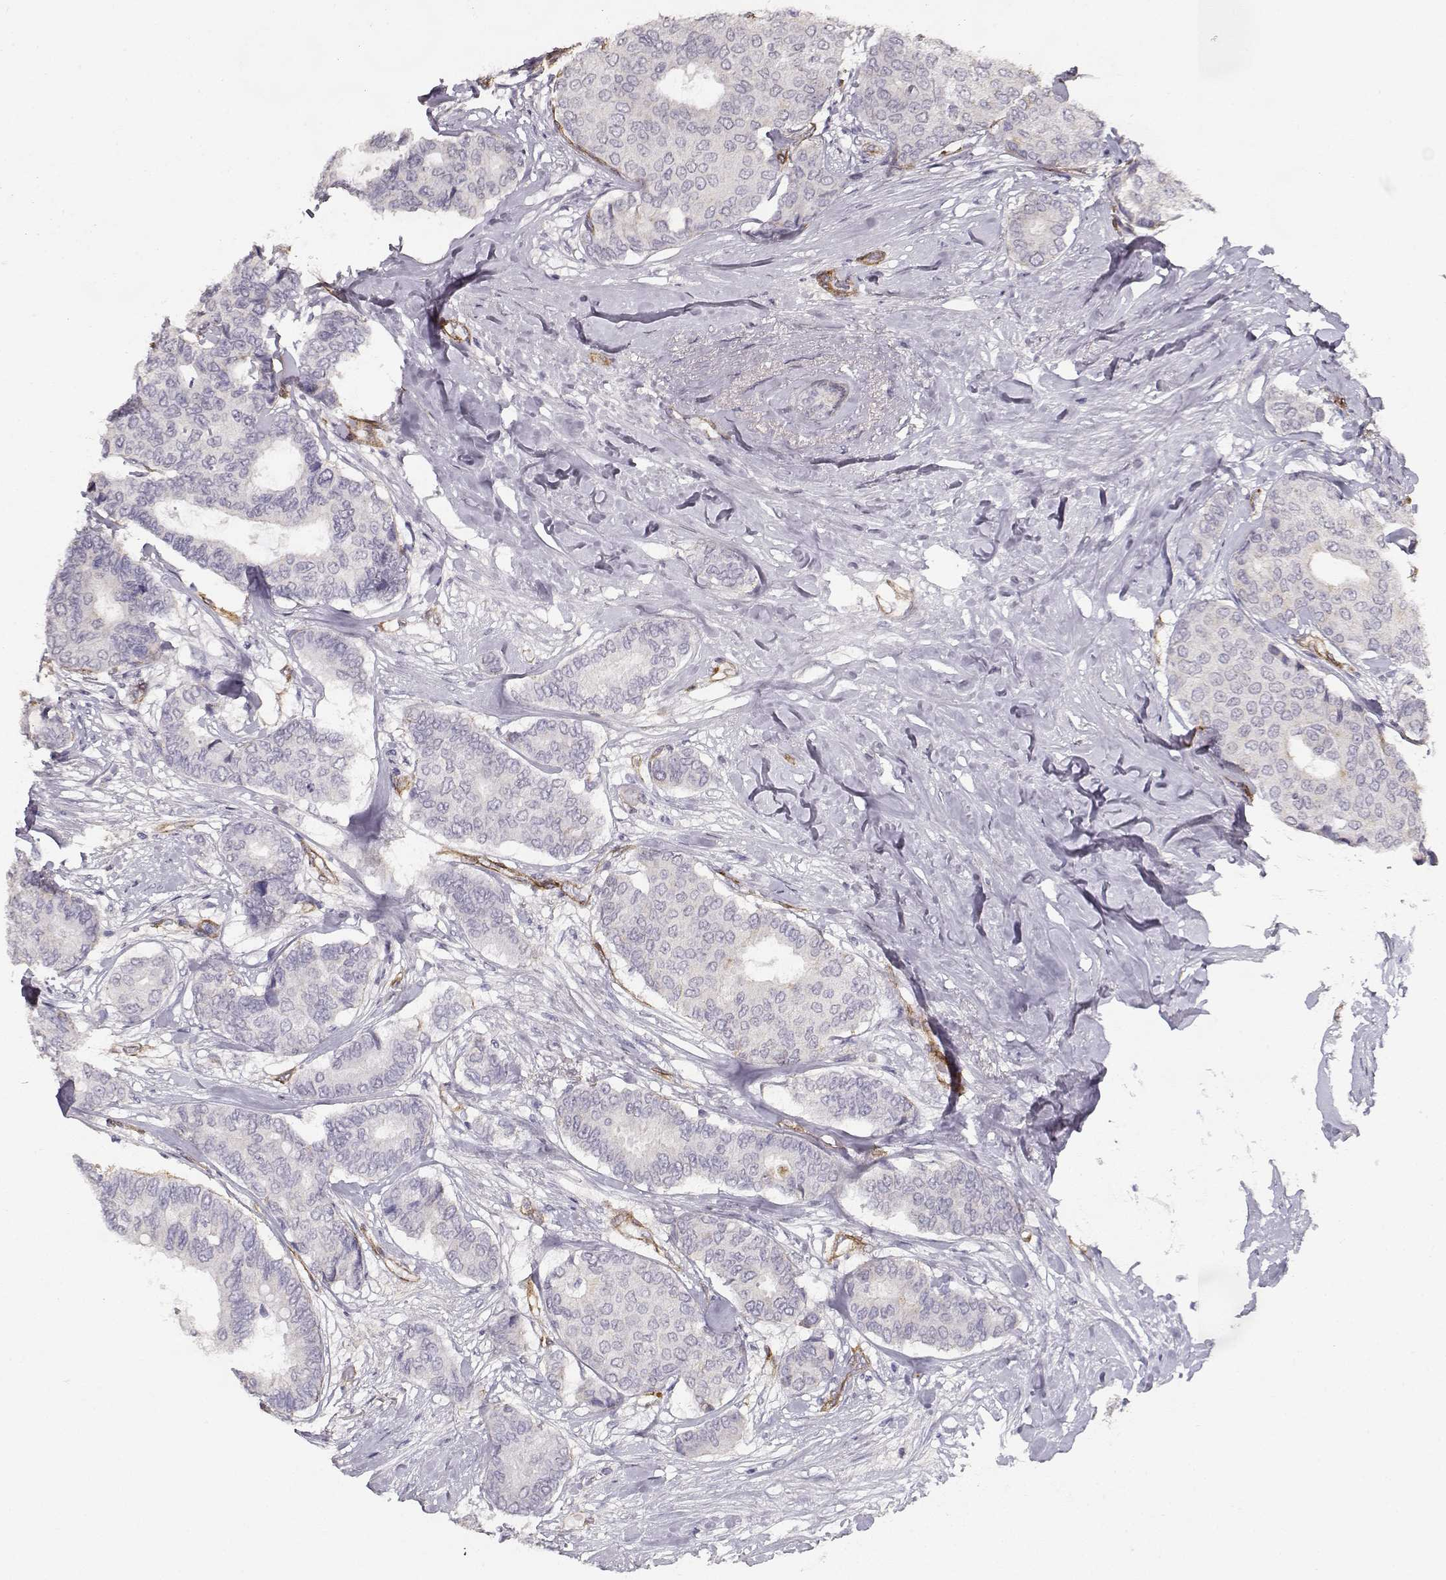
{"staining": {"intensity": "negative", "quantity": "none", "location": "none"}, "tissue": "breast cancer", "cell_type": "Tumor cells", "image_type": "cancer", "snomed": [{"axis": "morphology", "description": "Duct carcinoma"}, {"axis": "topography", "description": "Breast"}], "caption": "IHC image of neoplastic tissue: breast cancer stained with DAB exhibits no significant protein positivity in tumor cells.", "gene": "LAMC1", "patient": {"sex": "female", "age": 75}}